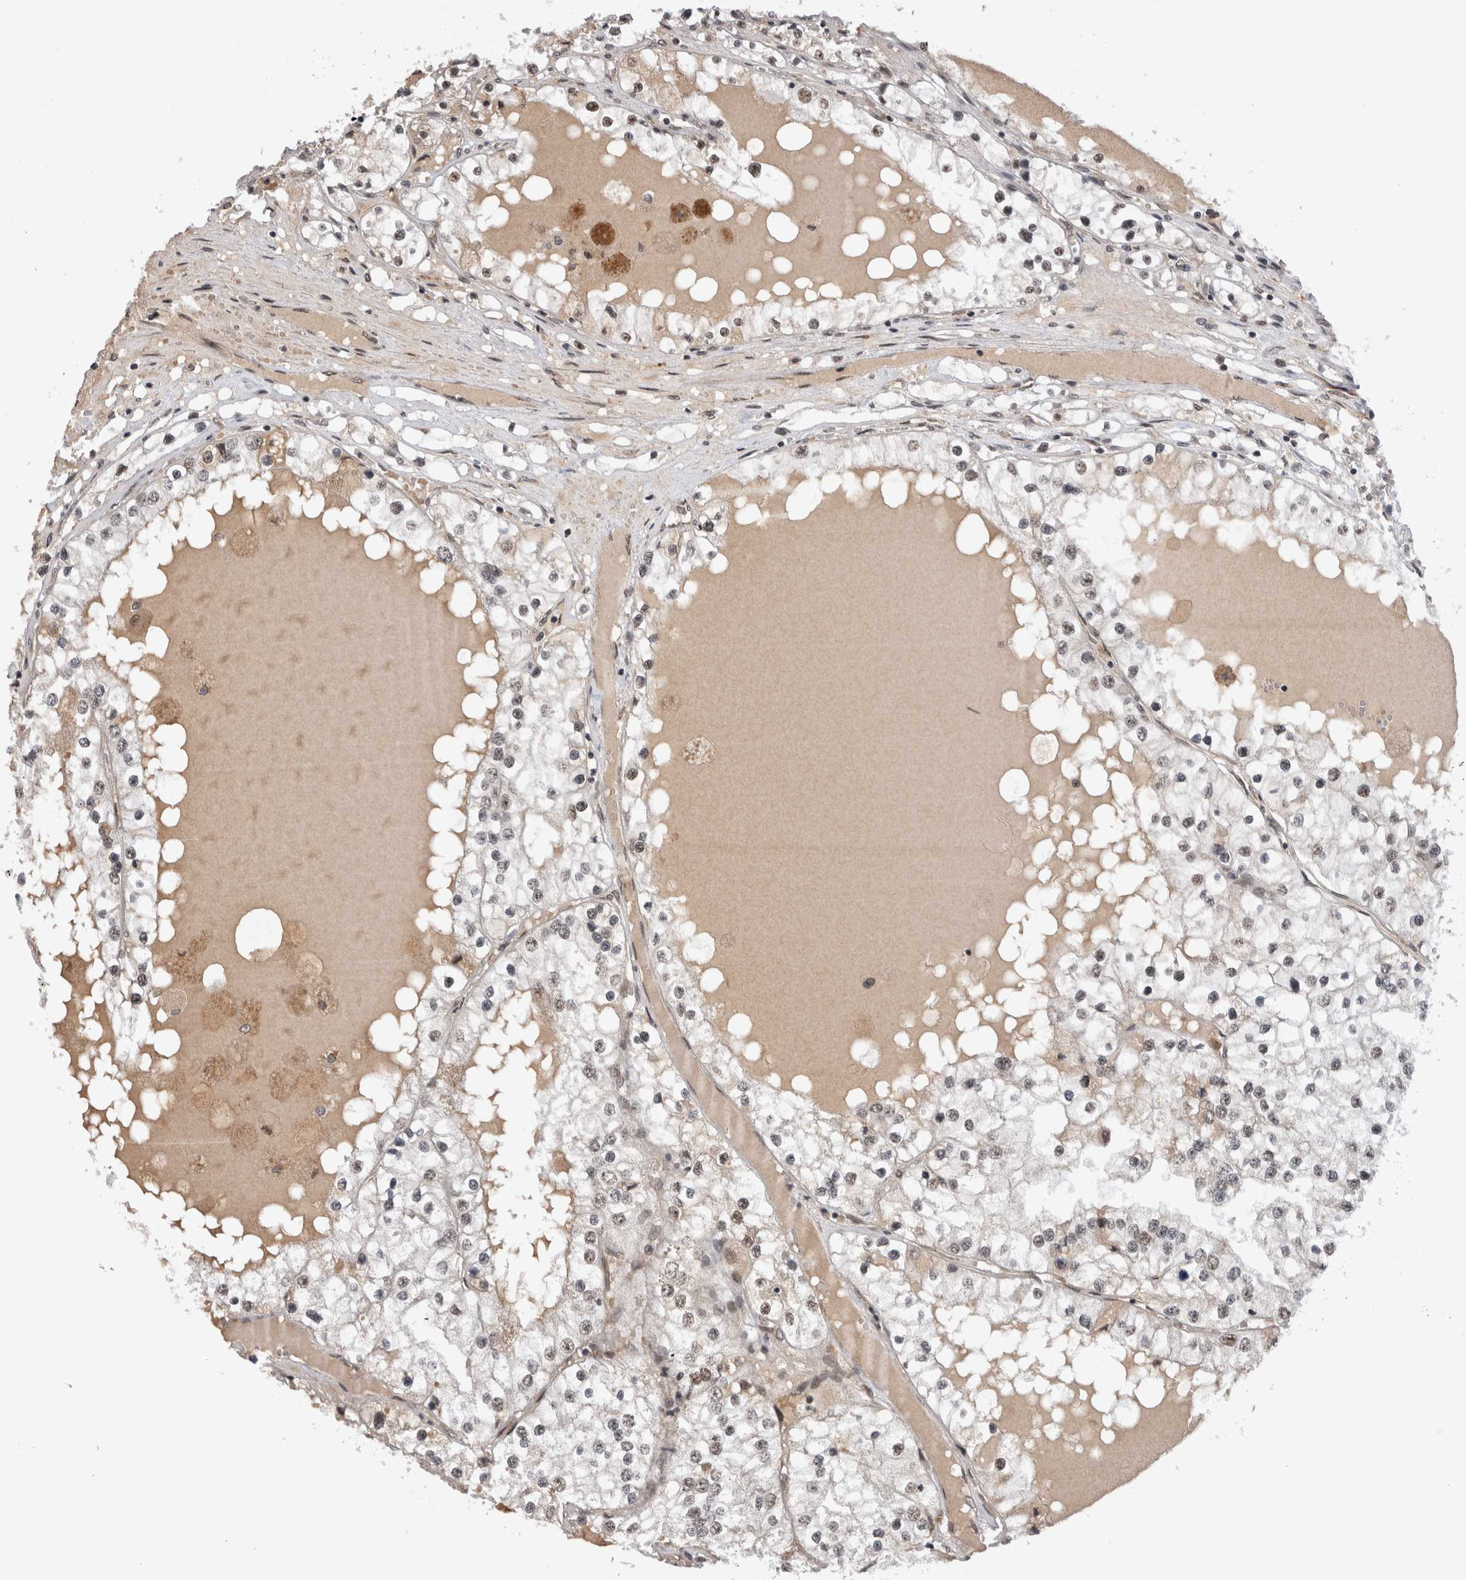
{"staining": {"intensity": "weak", "quantity": ">75%", "location": "nuclear"}, "tissue": "renal cancer", "cell_type": "Tumor cells", "image_type": "cancer", "snomed": [{"axis": "morphology", "description": "Adenocarcinoma, NOS"}, {"axis": "topography", "description": "Kidney"}], "caption": "A high-resolution photomicrograph shows immunohistochemistry staining of renal adenocarcinoma, which demonstrates weak nuclear staining in about >75% of tumor cells. (IHC, brightfield microscopy, high magnification).", "gene": "TMEM65", "patient": {"sex": "male", "age": 68}}